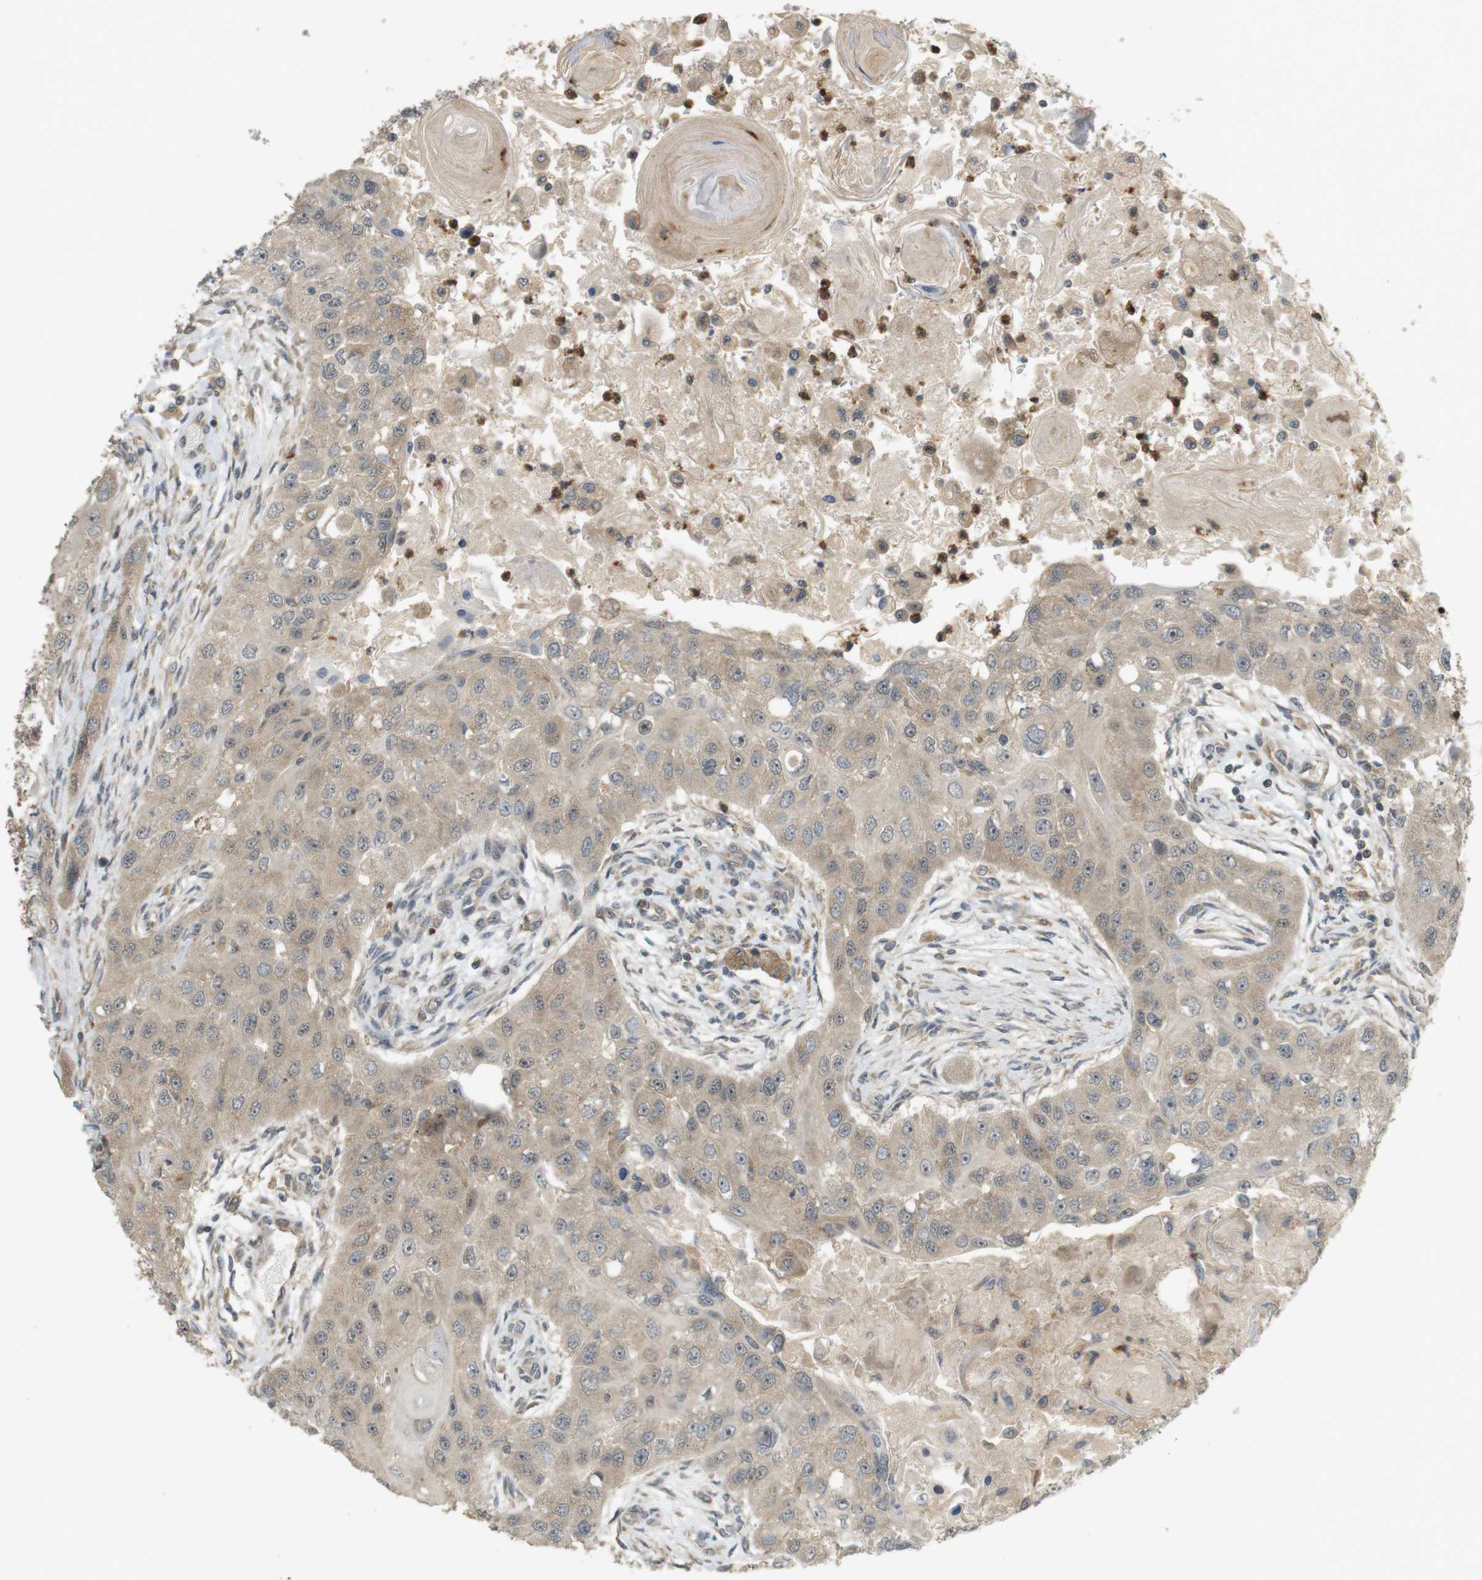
{"staining": {"intensity": "weak", "quantity": ">75%", "location": "cytoplasmic/membranous"}, "tissue": "head and neck cancer", "cell_type": "Tumor cells", "image_type": "cancer", "snomed": [{"axis": "morphology", "description": "Normal tissue, NOS"}, {"axis": "morphology", "description": "Squamous cell carcinoma, NOS"}, {"axis": "topography", "description": "Skeletal muscle"}, {"axis": "topography", "description": "Head-Neck"}], "caption": "Immunohistochemistry (IHC) of human head and neck squamous cell carcinoma reveals low levels of weak cytoplasmic/membranous staining in approximately >75% of tumor cells.", "gene": "TMX3", "patient": {"sex": "male", "age": 51}}